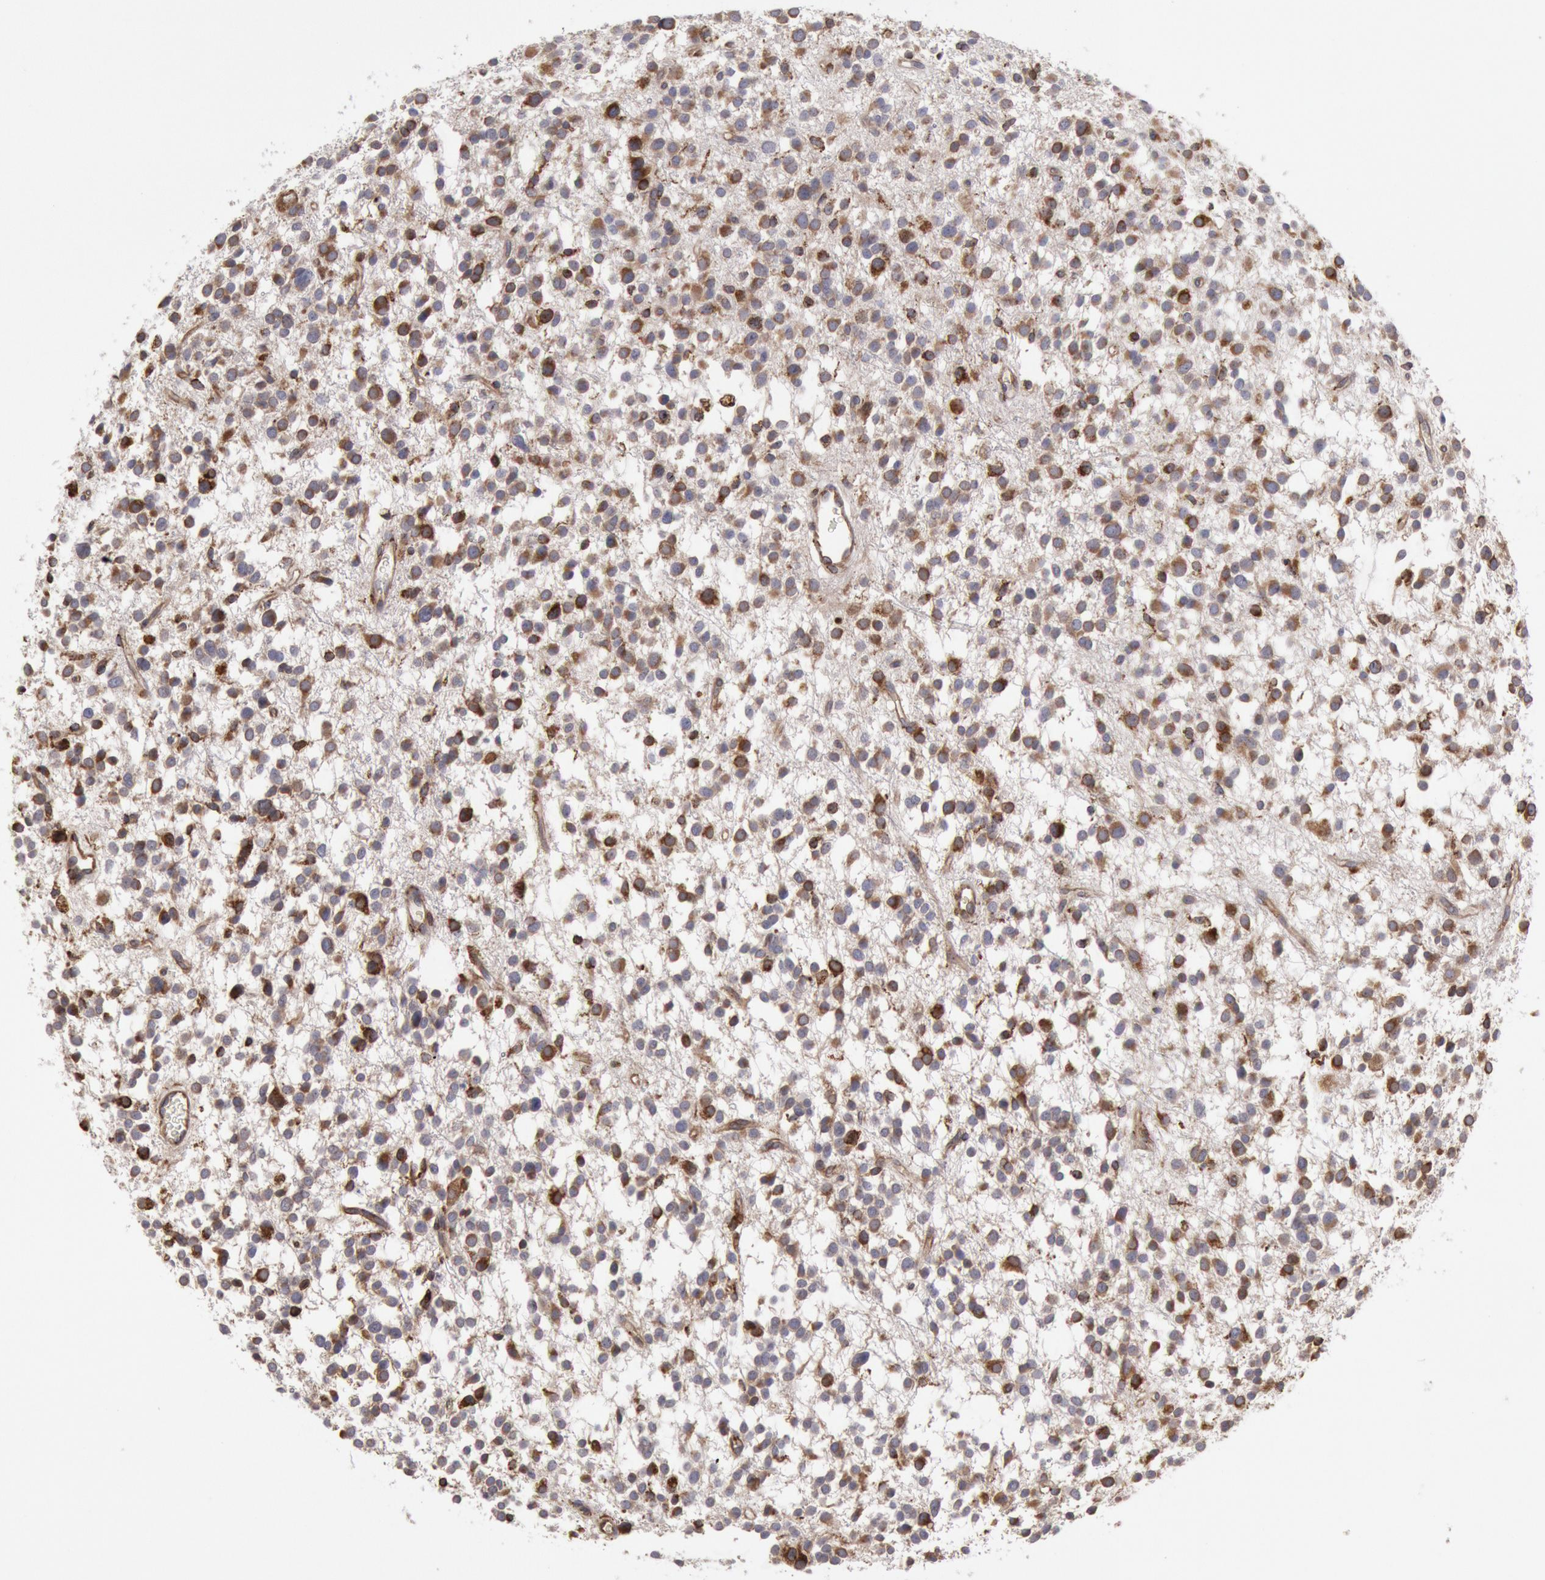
{"staining": {"intensity": "moderate", "quantity": "25%-75%", "location": "cytoplasmic/membranous"}, "tissue": "glioma", "cell_type": "Tumor cells", "image_type": "cancer", "snomed": [{"axis": "morphology", "description": "Glioma, malignant, Low grade"}, {"axis": "topography", "description": "Brain"}], "caption": "A photomicrograph showing moderate cytoplasmic/membranous positivity in about 25%-75% of tumor cells in glioma, as visualized by brown immunohistochemical staining.", "gene": "ERP44", "patient": {"sex": "female", "age": 36}}